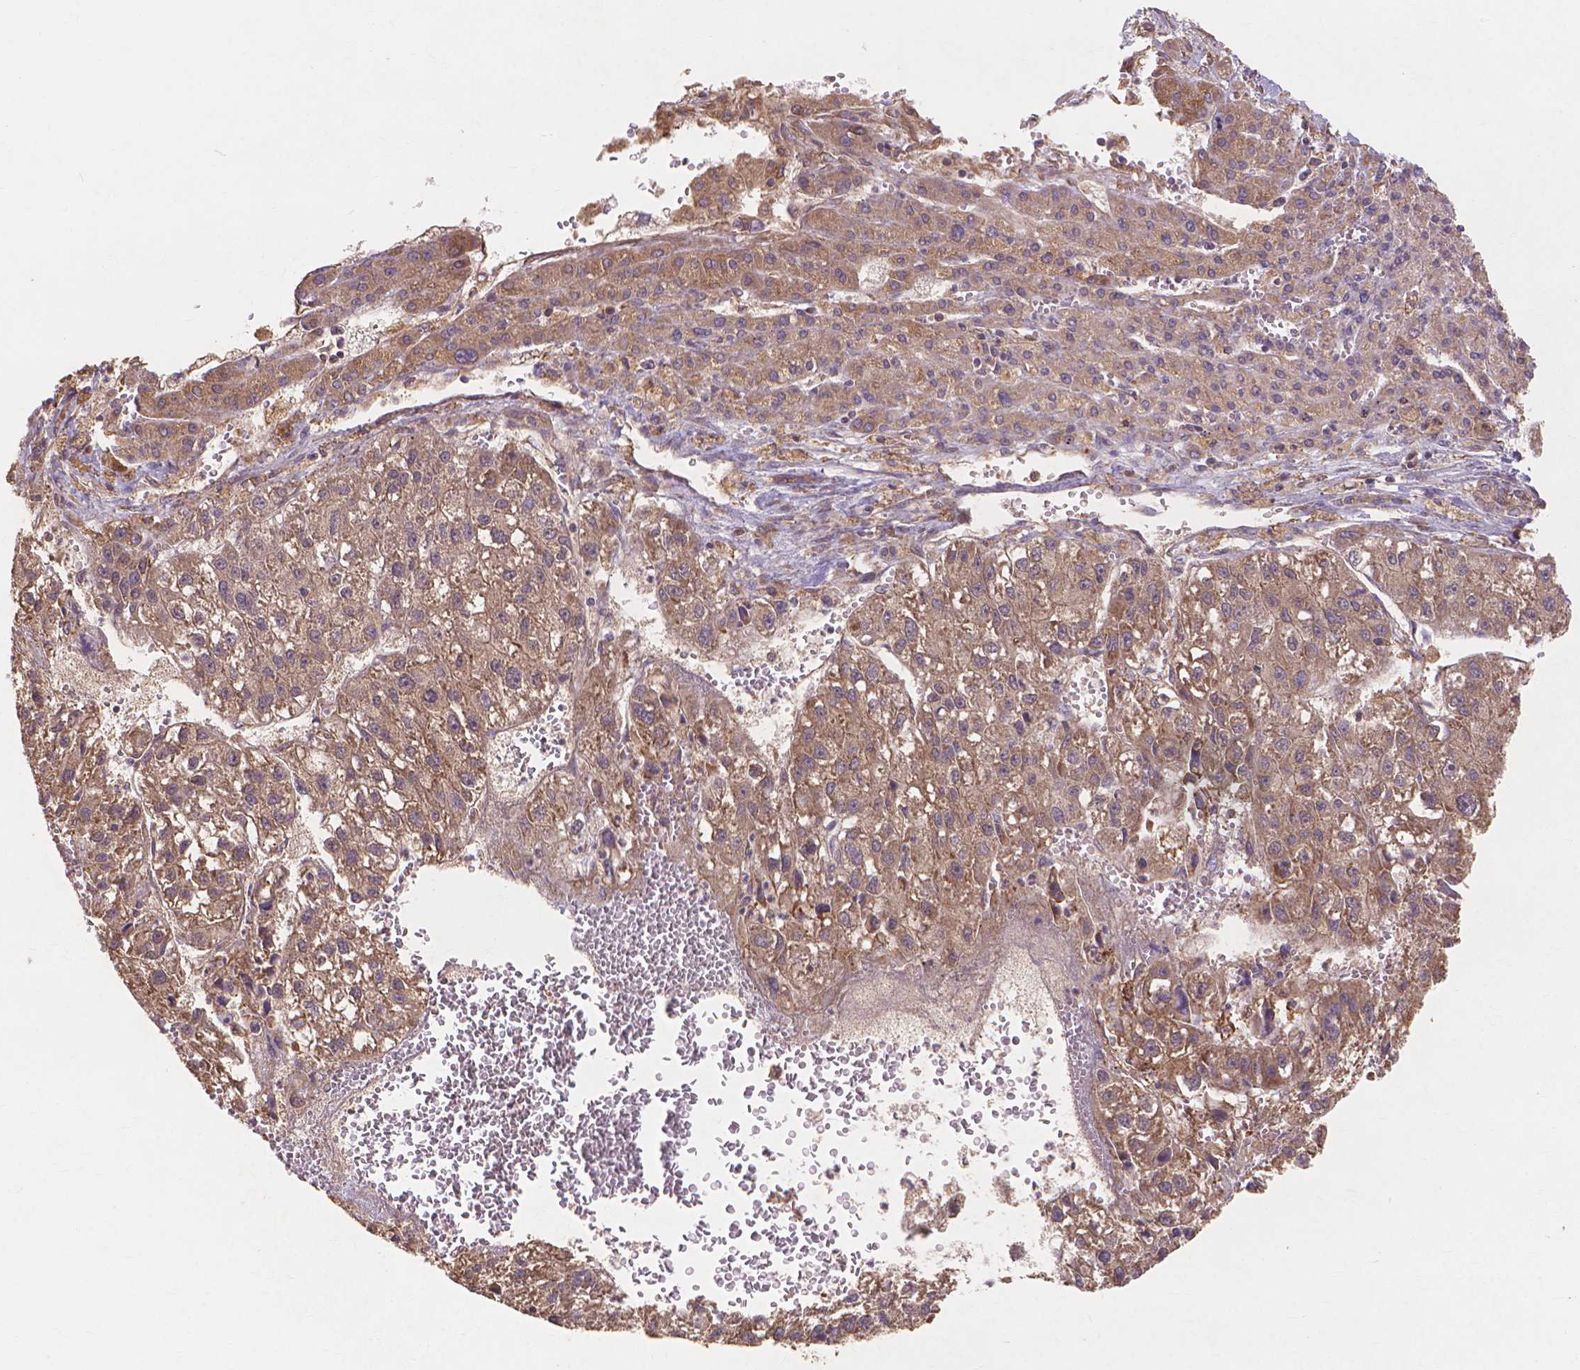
{"staining": {"intensity": "moderate", "quantity": ">75%", "location": "cytoplasmic/membranous"}, "tissue": "liver cancer", "cell_type": "Tumor cells", "image_type": "cancer", "snomed": [{"axis": "morphology", "description": "Carcinoma, Hepatocellular, NOS"}, {"axis": "topography", "description": "Liver"}], "caption": "A micrograph of human liver cancer stained for a protein exhibits moderate cytoplasmic/membranous brown staining in tumor cells.", "gene": "TAB2", "patient": {"sex": "female", "age": 70}}